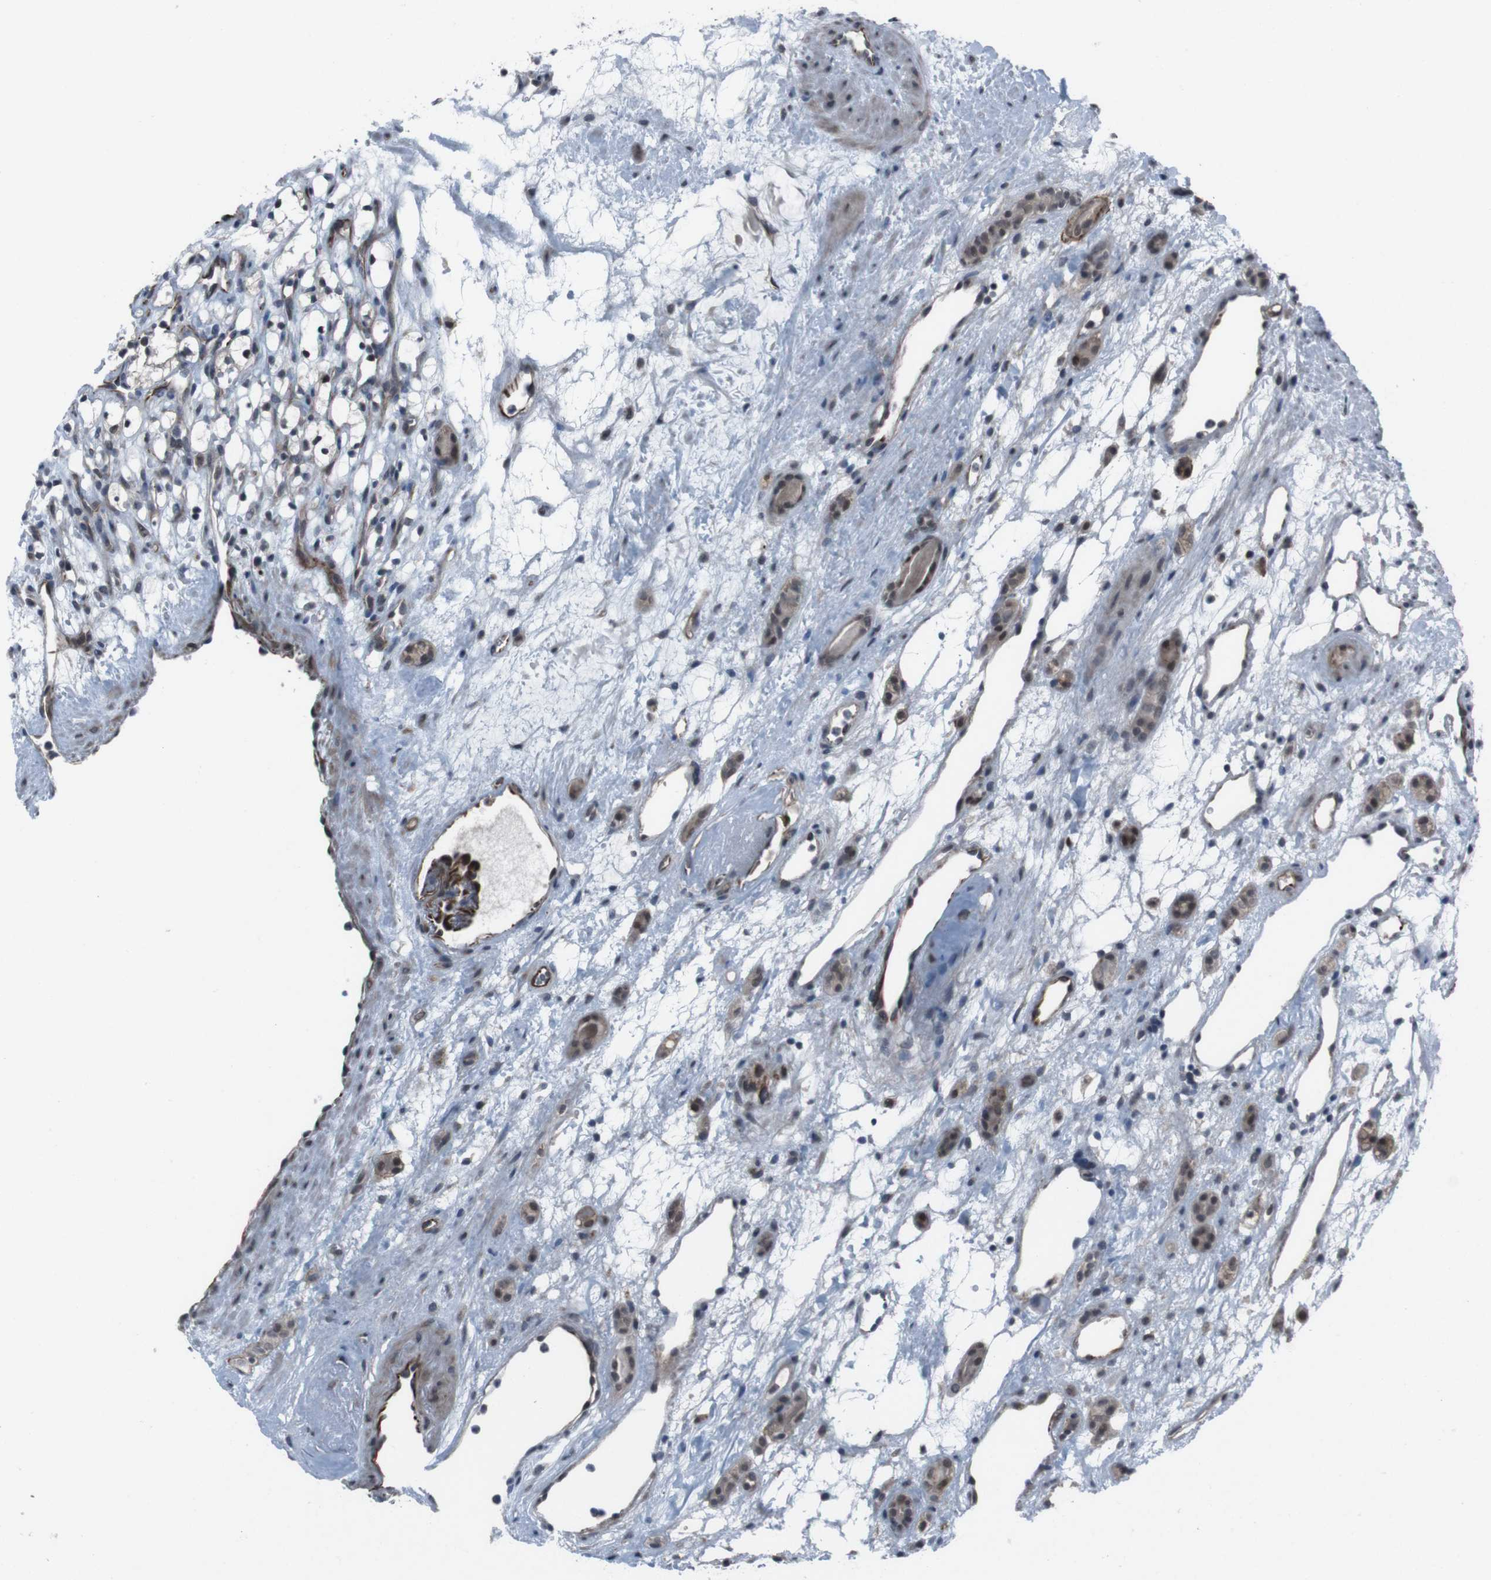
{"staining": {"intensity": "strong", "quantity": "<25%", "location": "nuclear"}, "tissue": "renal cancer", "cell_type": "Tumor cells", "image_type": "cancer", "snomed": [{"axis": "morphology", "description": "Adenocarcinoma, NOS"}, {"axis": "topography", "description": "Kidney"}], "caption": "This histopathology image displays immunohistochemistry (IHC) staining of adenocarcinoma (renal), with medium strong nuclear staining in about <25% of tumor cells.", "gene": "SS18L1", "patient": {"sex": "female", "age": 60}}